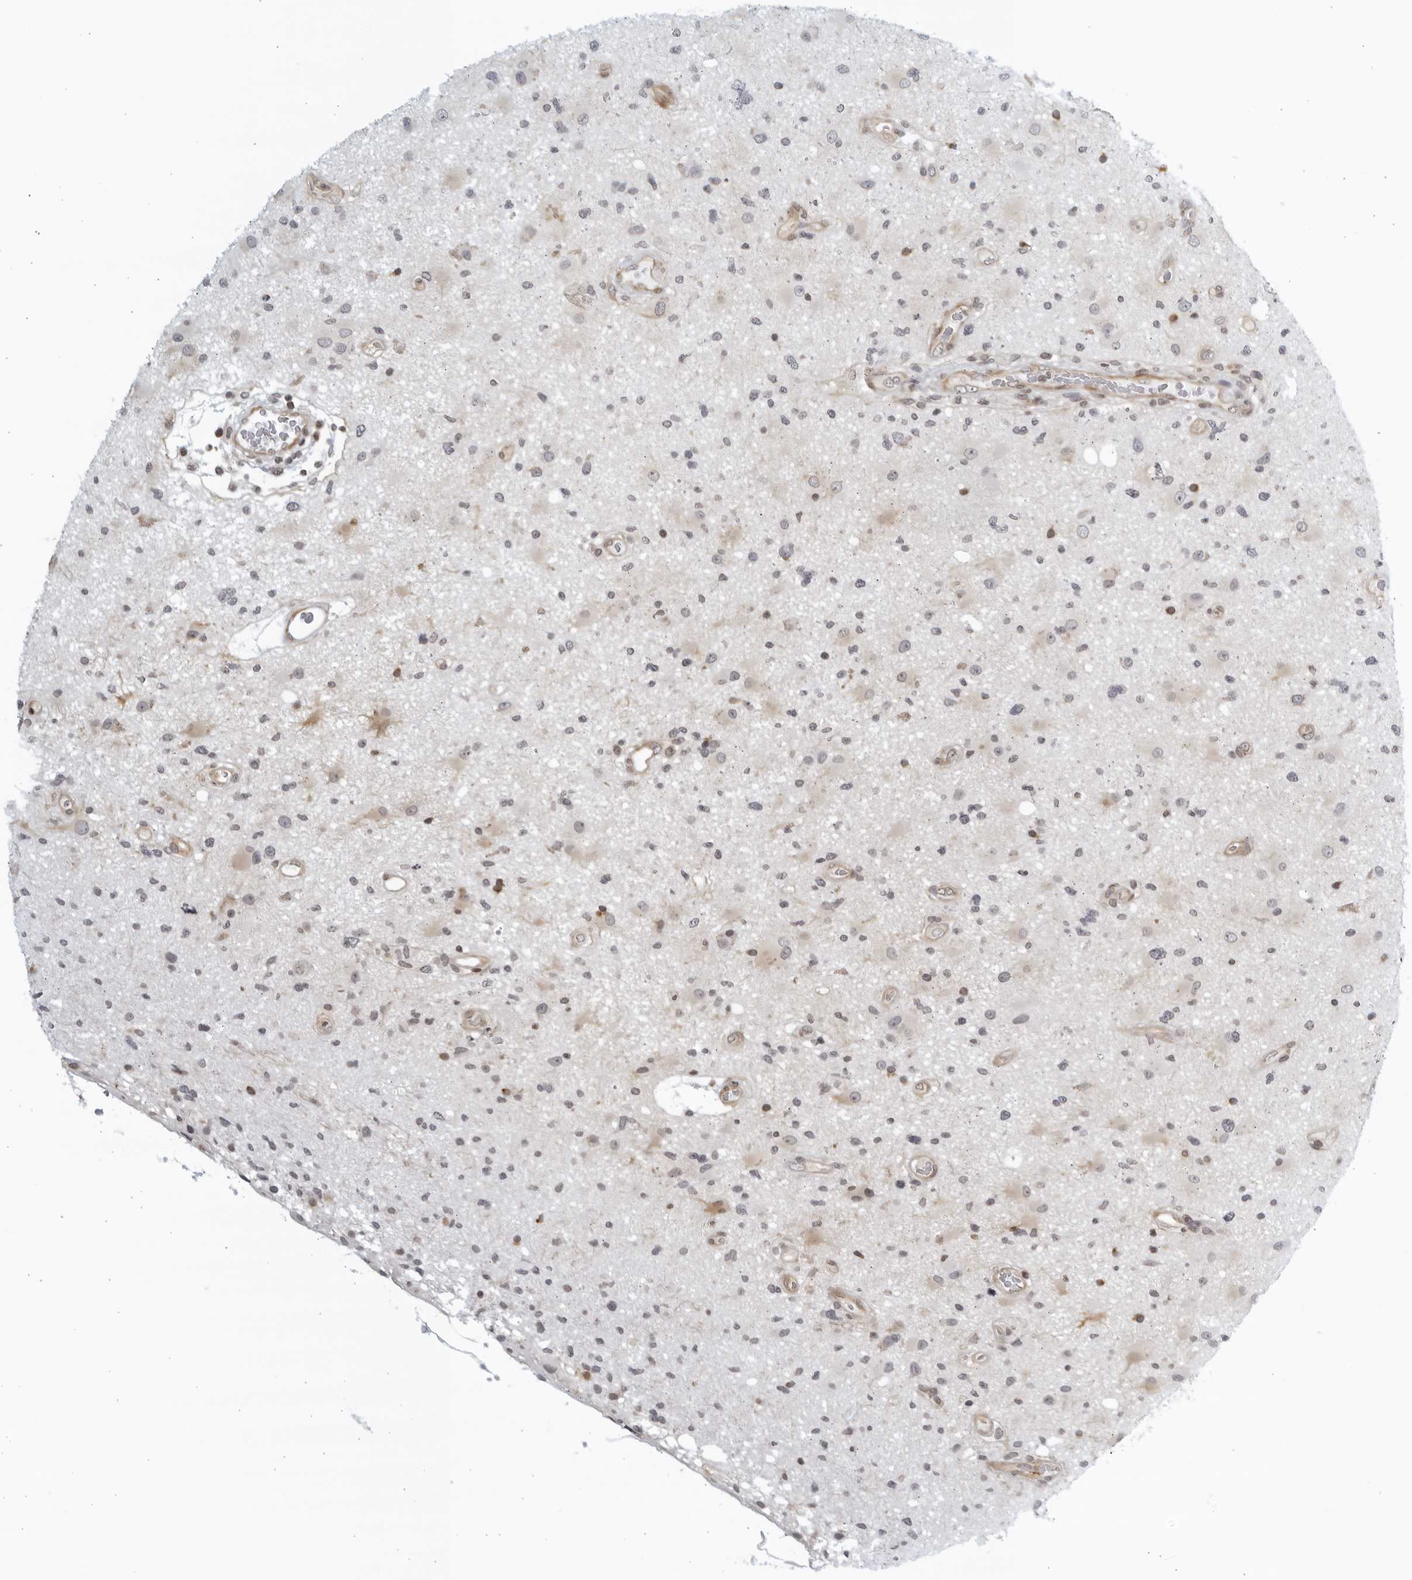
{"staining": {"intensity": "negative", "quantity": "none", "location": "none"}, "tissue": "glioma", "cell_type": "Tumor cells", "image_type": "cancer", "snomed": [{"axis": "morphology", "description": "Glioma, malignant, High grade"}, {"axis": "topography", "description": "Brain"}], "caption": "Tumor cells show no significant positivity in glioma.", "gene": "SERTAD4", "patient": {"sex": "male", "age": 33}}